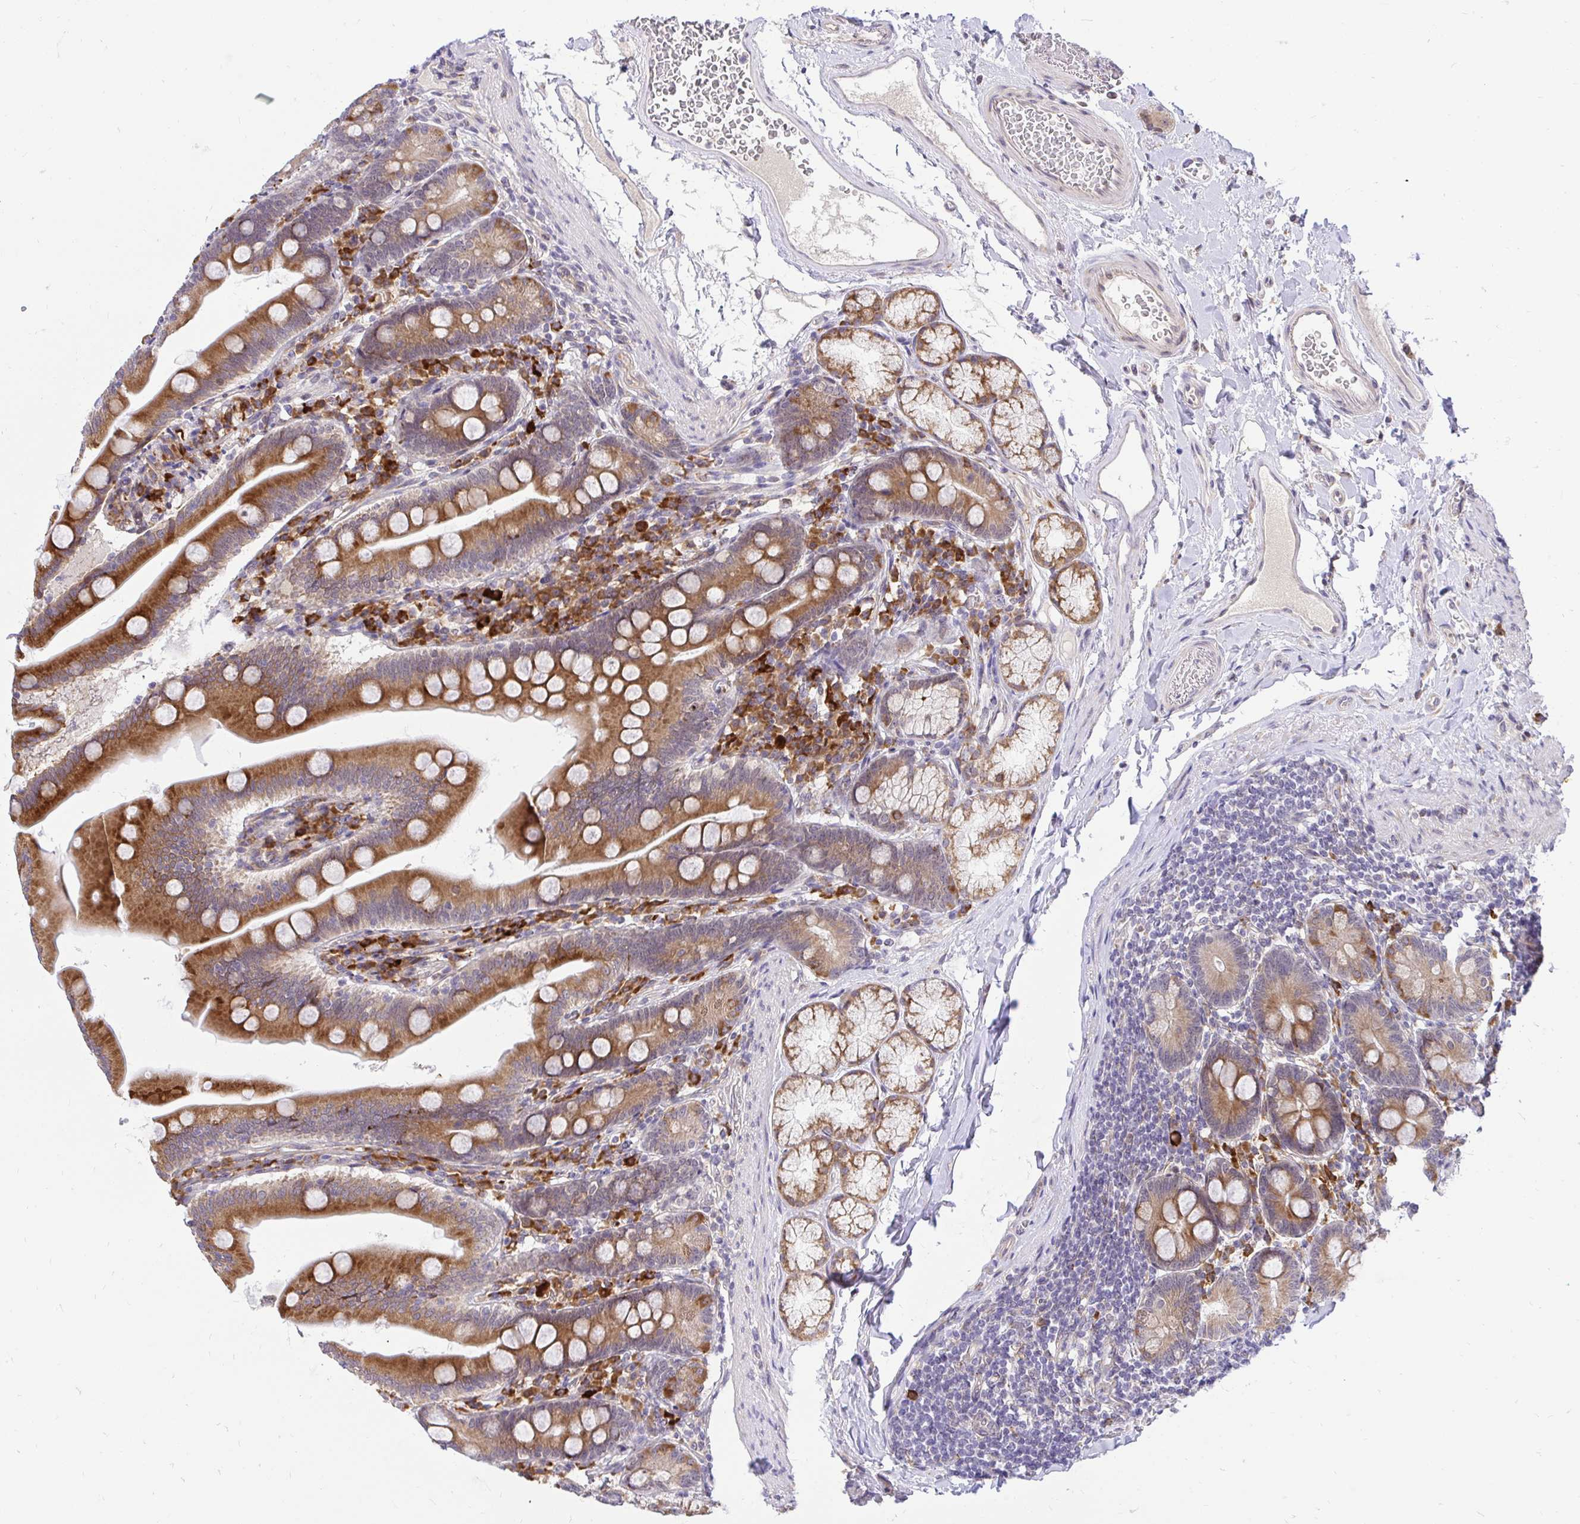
{"staining": {"intensity": "strong", "quantity": ">75%", "location": "cytoplasmic/membranous"}, "tissue": "duodenum", "cell_type": "Glandular cells", "image_type": "normal", "snomed": [{"axis": "morphology", "description": "Normal tissue, NOS"}, {"axis": "topography", "description": "Duodenum"}], "caption": "Protein staining of unremarkable duodenum displays strong cytoplasmic/membranous staining in about >75% of glandular cells. (DAB = brown stain, brightfield microscopy at high magnification).", "gene": "NAALAD2", "patient": {"sex": "female", "age": 67}}